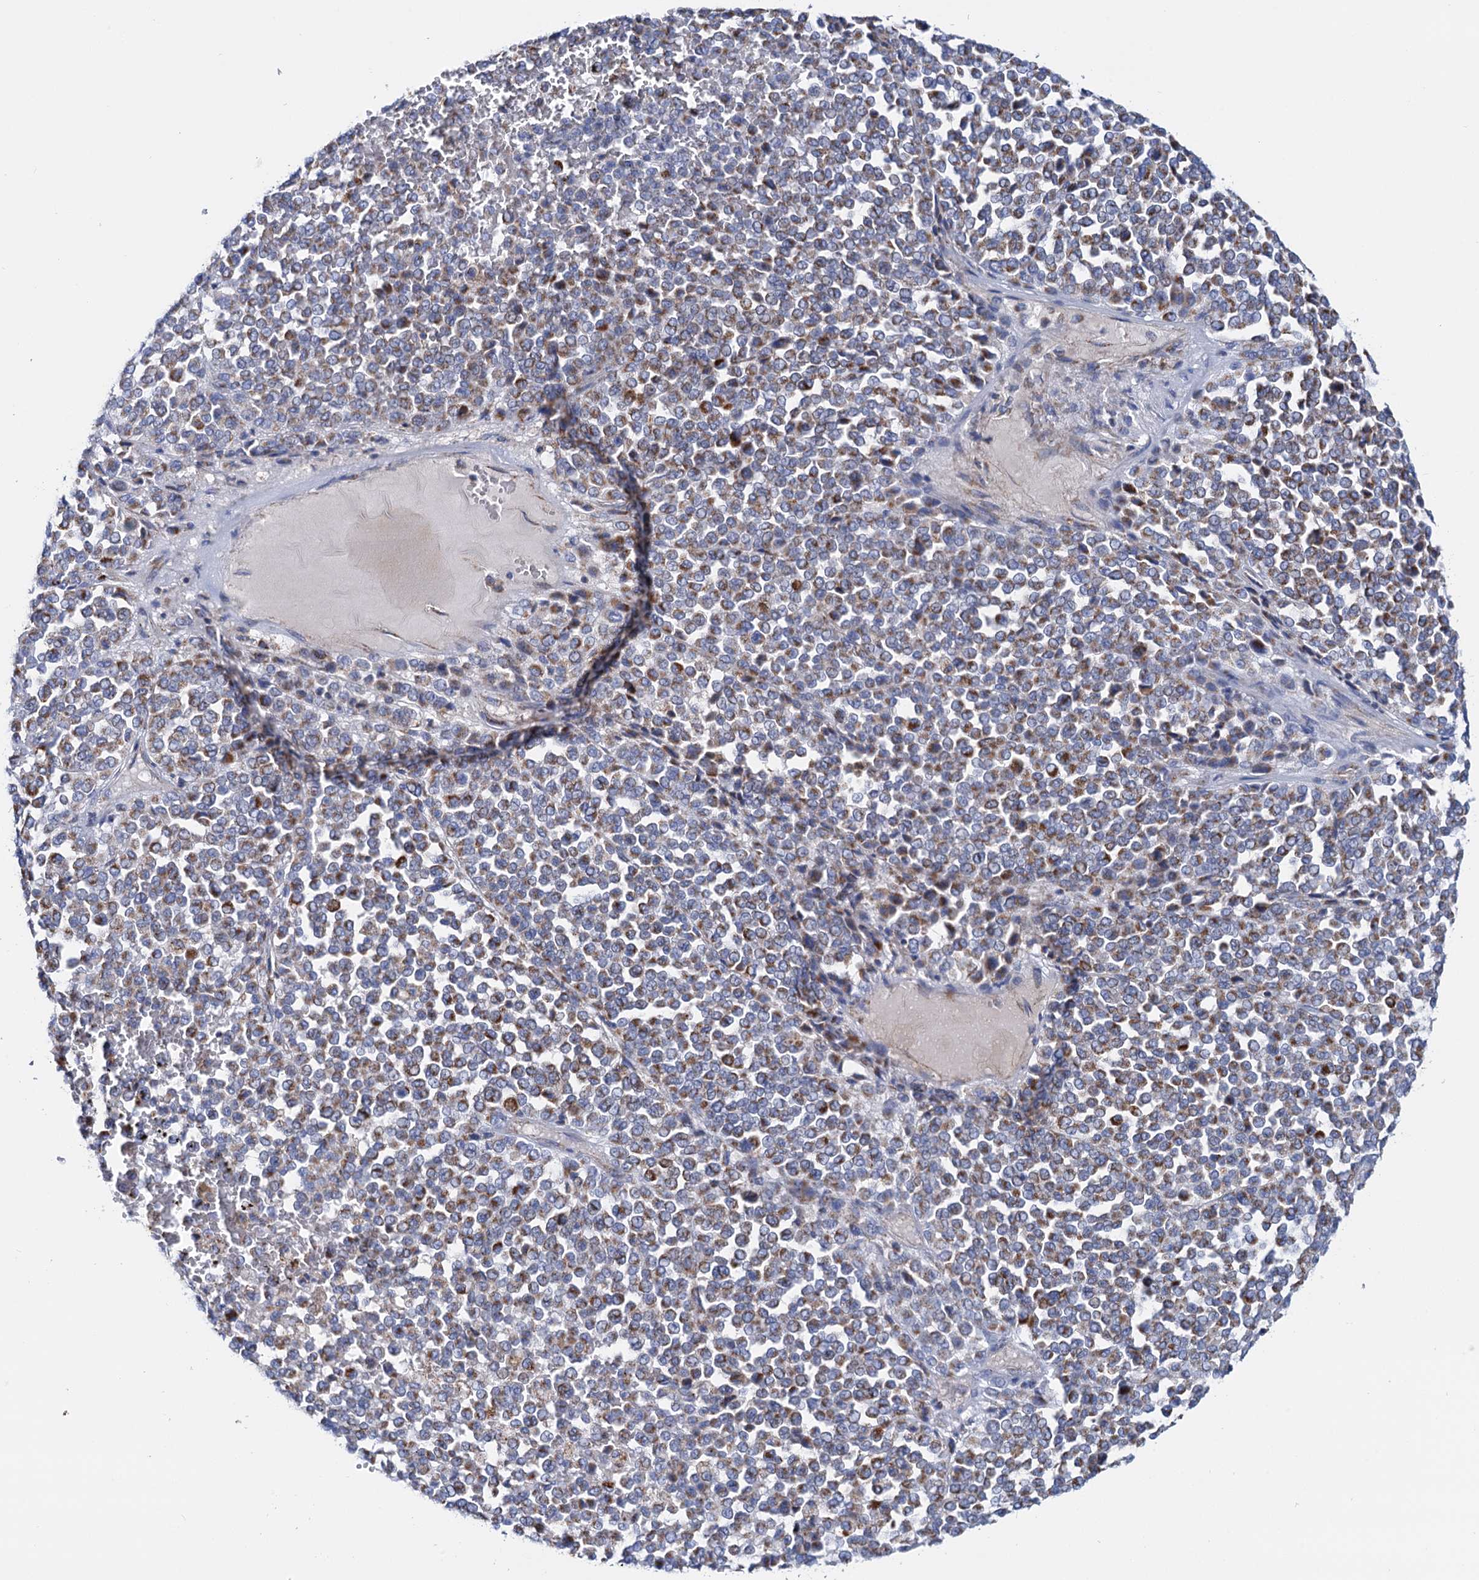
{"staining": {"intensity": "moderate", "quantity": ">75%", "location": "cytoplasmic/membranous"}, "tissue": "melanoma", "cell_type": "Tumor cells", "image_type": "cancer", "snomed": [{"axis": "morphology", "description": "Malignant melanoma, Metastatic site"}, {"axis": "topography", "description": "Pancreas"}], "caption": "Protein staining reveals moderate cytoplasmic/membranous staining in approximately >75% of tumor cells in melanoma.", "gene": "C2CD3", "patient": {"sex": "female", "age": 30}}